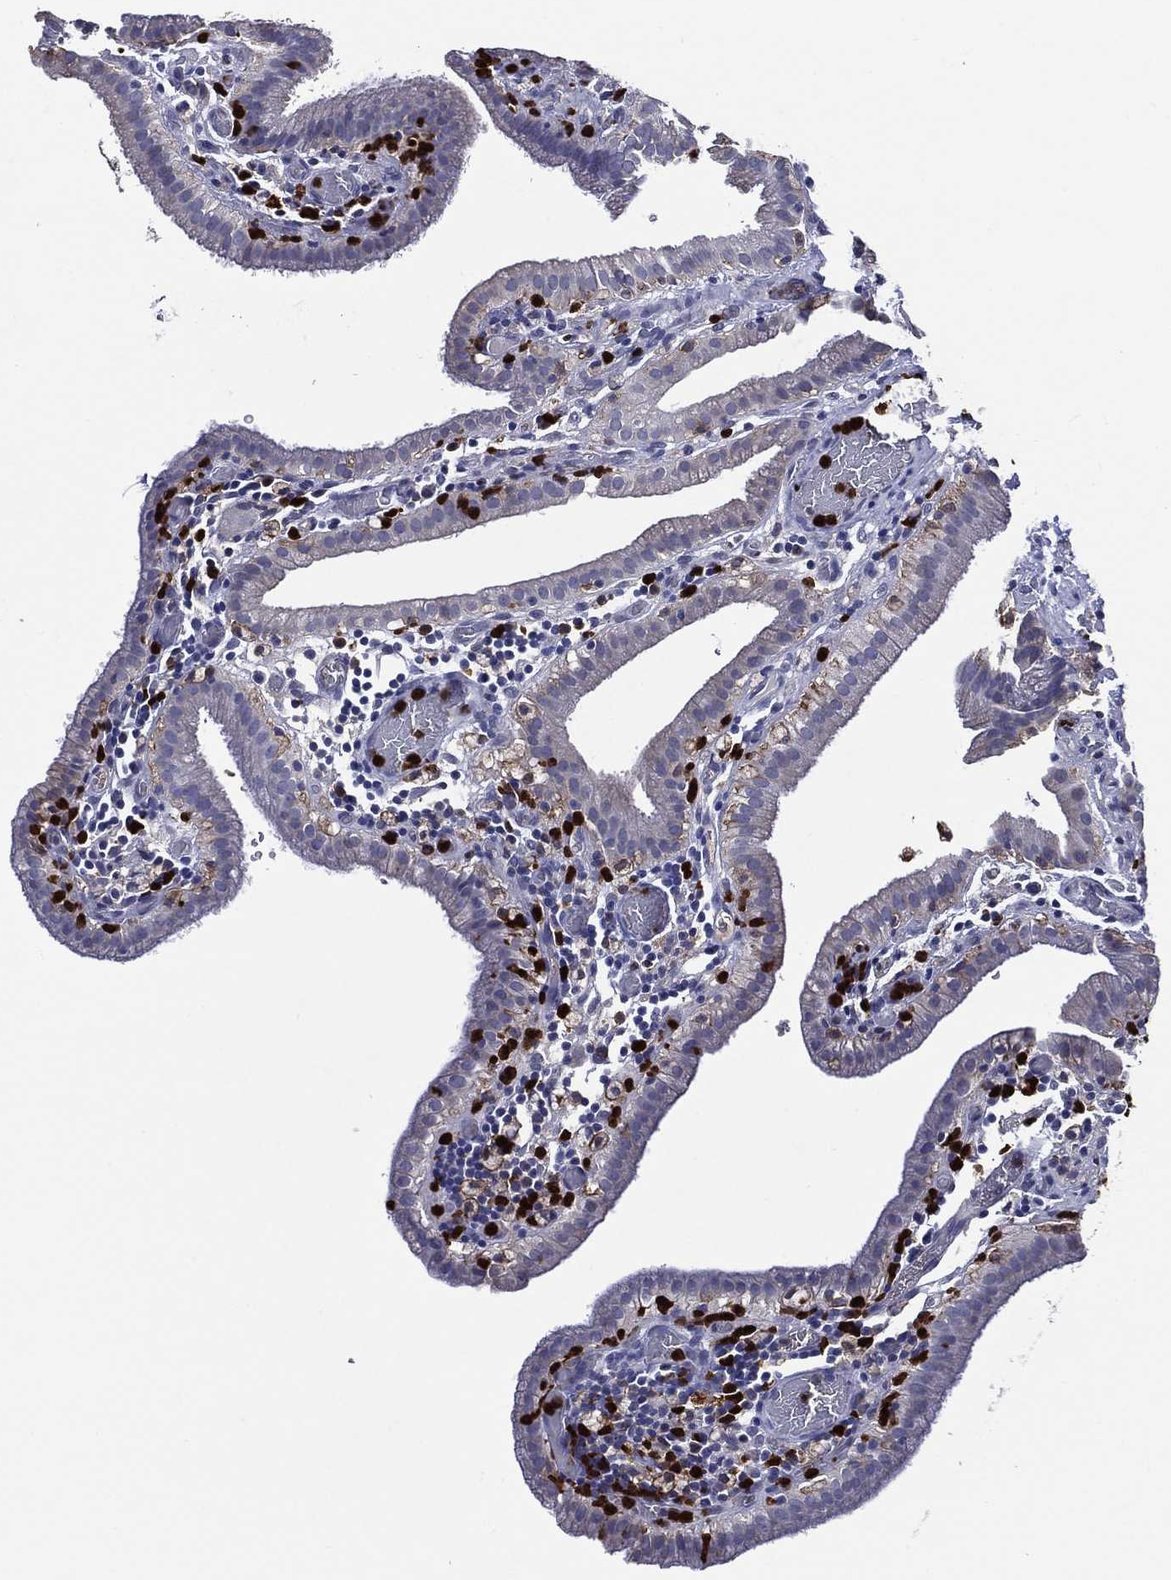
{"staining": {"intensity": "negative", "quantity": "none", "location": "none"}, "tissue": "gallbladder", "cell_type": "Glandular cells", "image_type": "normal", "snomed": [{"axis": "morphology", "description": "Normal tissue, NOS"}, {"axis": "topography", "description": "Gallbladder"}], "caption": "The IHC histopathology image has no significant staining in glandular cells of gallbladder. (Stains: DAB (3,3'-diaminobenzidine) immunohistochemistry with hematoxylin counter stain, Microscopy: brightfield microscopy at high magnification).", "gene": "GPR171", "patient": {"sex": "male", "age": 62}}